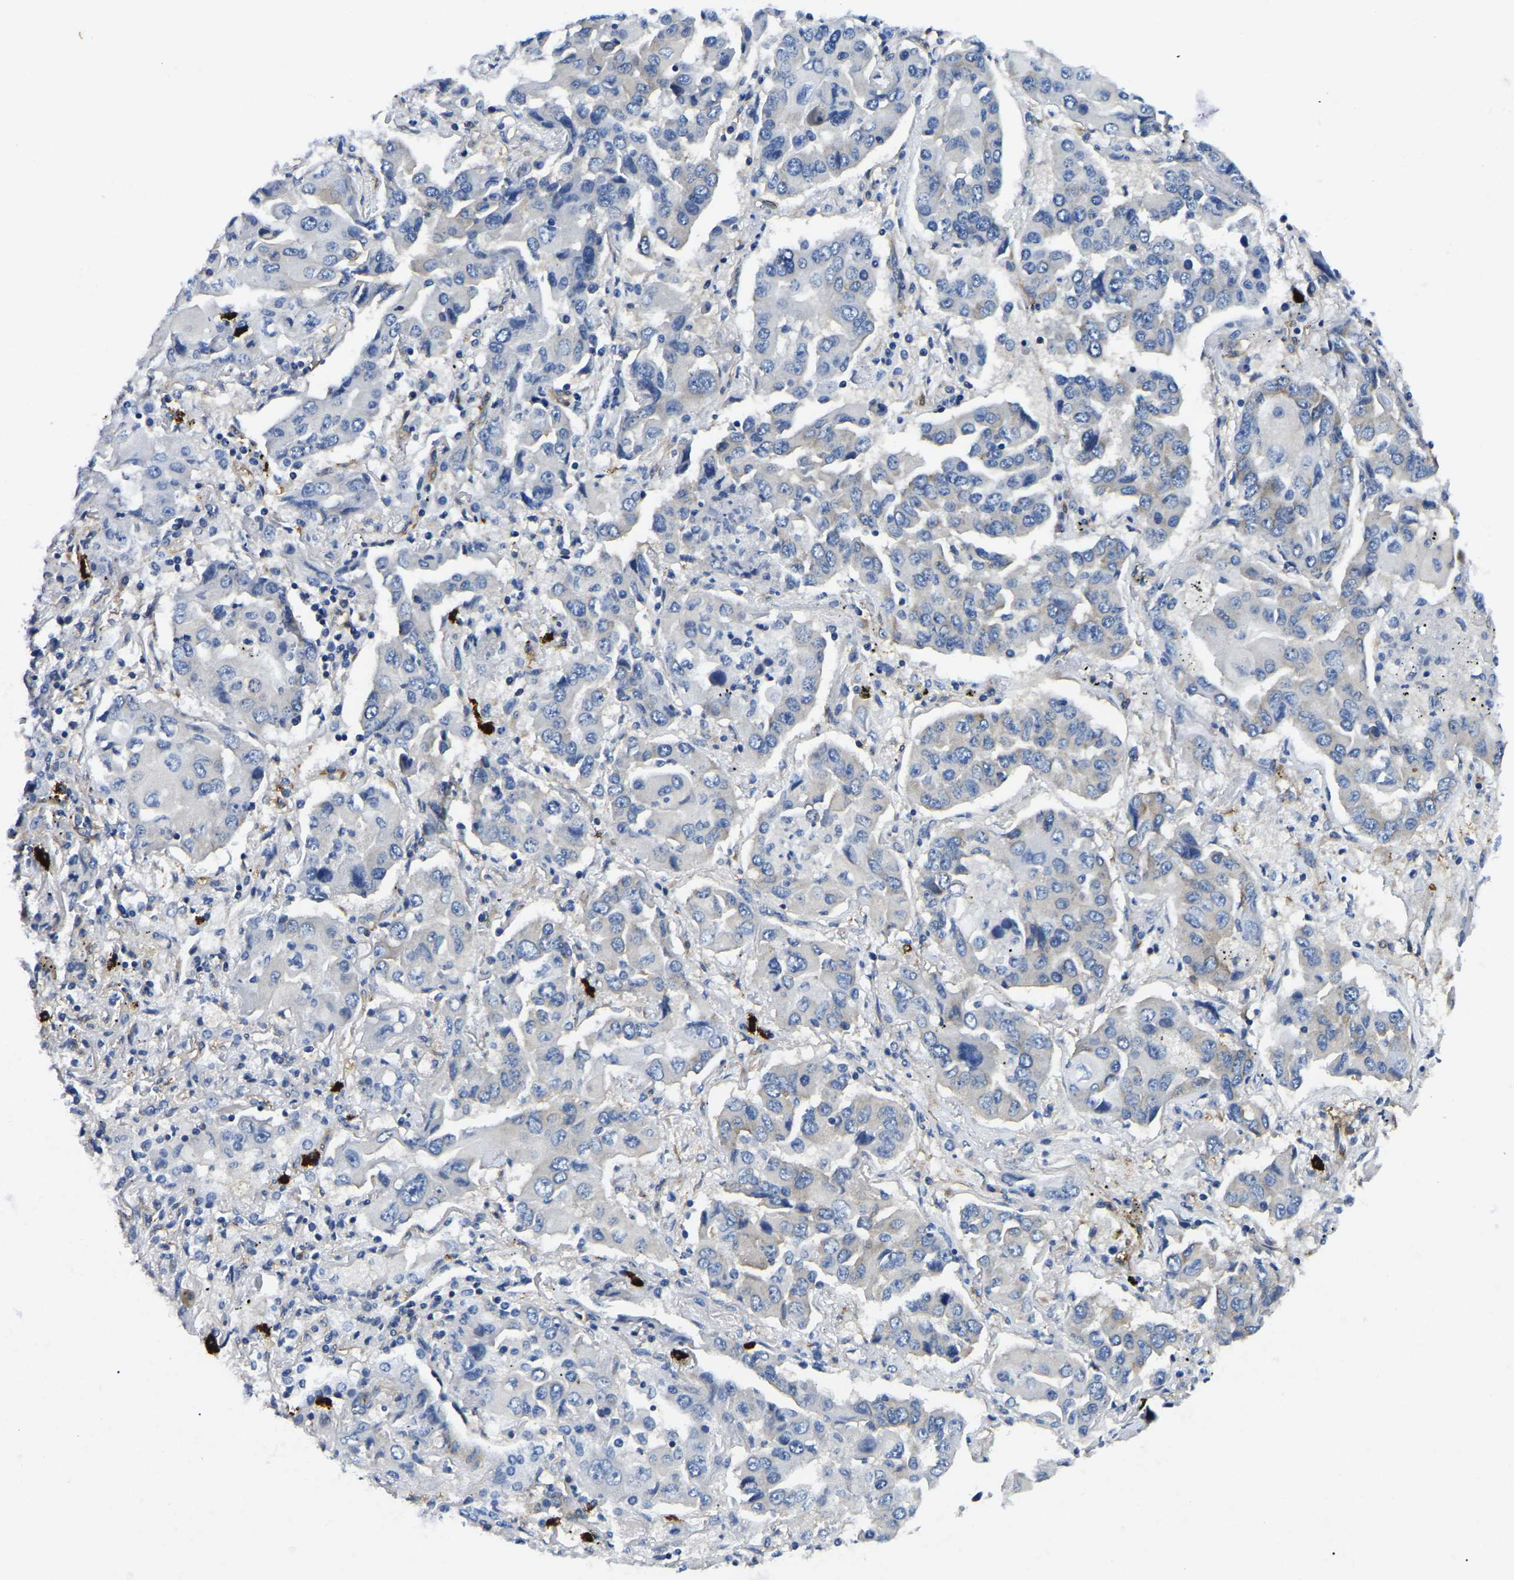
{"staining": {"intensity": "negative", "quantity": "none", "location": "none"}, "tissue": "lung cancer", "cell_type": "Tumor cells", "image_type": "cancer", "snomed": [{"axis": "morphology", "description": "Adenocarcinoma, NOS"}, {"axis": "topography", "description": "Lung"}], "caption": "This is a photomicrograph of IHC staining of lung cancer (adenocarcinoma), which shows no positivity in tumor cells.", "gene": "DUSP8", "patient": {"sex": "female", "age": 65}}